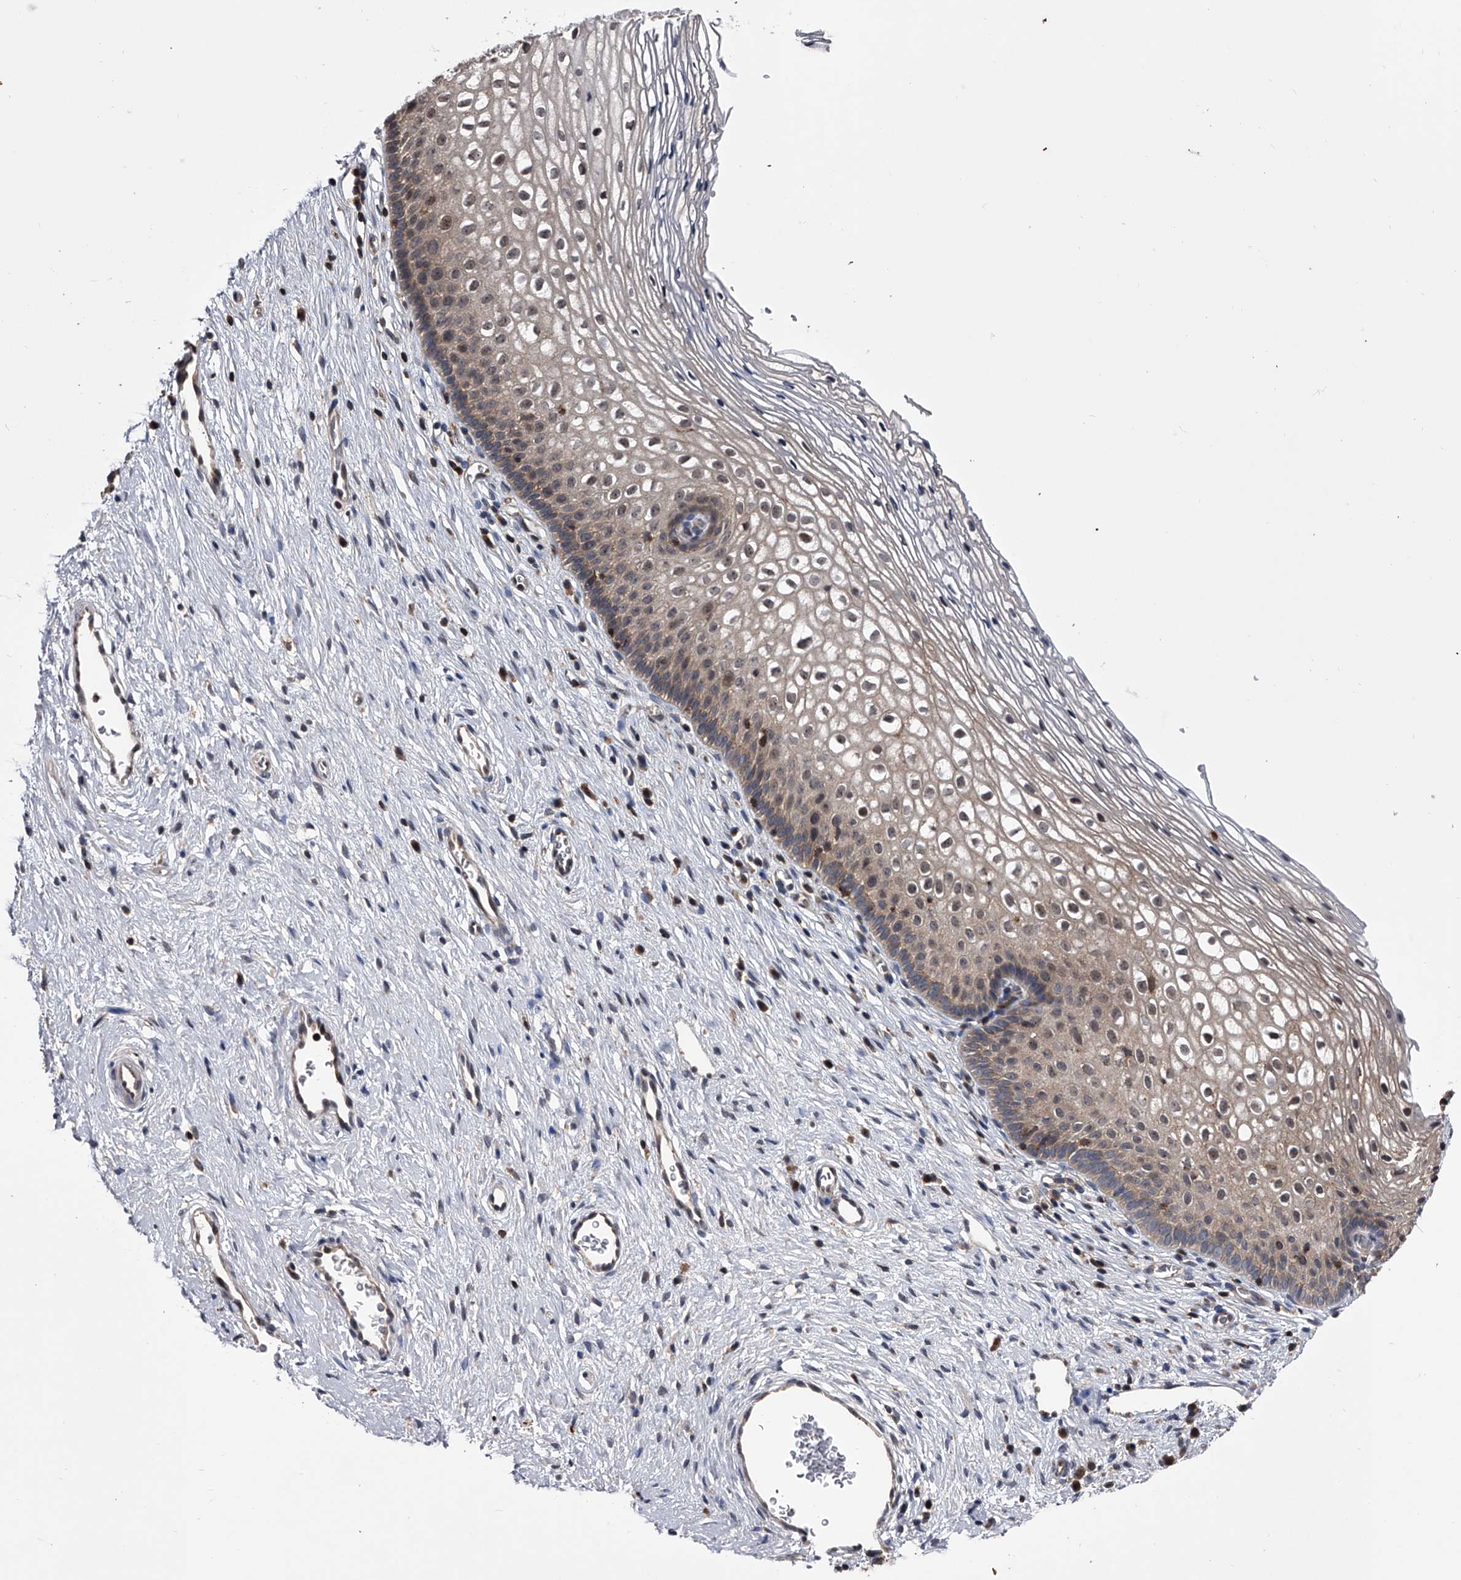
{"staining": {"intensity": "weak", "quantity": ">75%", "location": "cytoplasmic/membranous"}, "tissue": "cervix", "cell_type": "Glandular cells", "image_type": "normal", "snomed": [{"axis": "morphology", "description": "Normal tissue, NOS"}, {"axis": "topography", "description": "Cervix"}], "caption": "There is low levels of weak cytoplasmic/membranous staining in glandular cells of unremarkable cervix, as demonstrated by immunohistochemical staining (brown color).", "gene": "PAN3", "patient": {"sex": "female", "age": 27}}